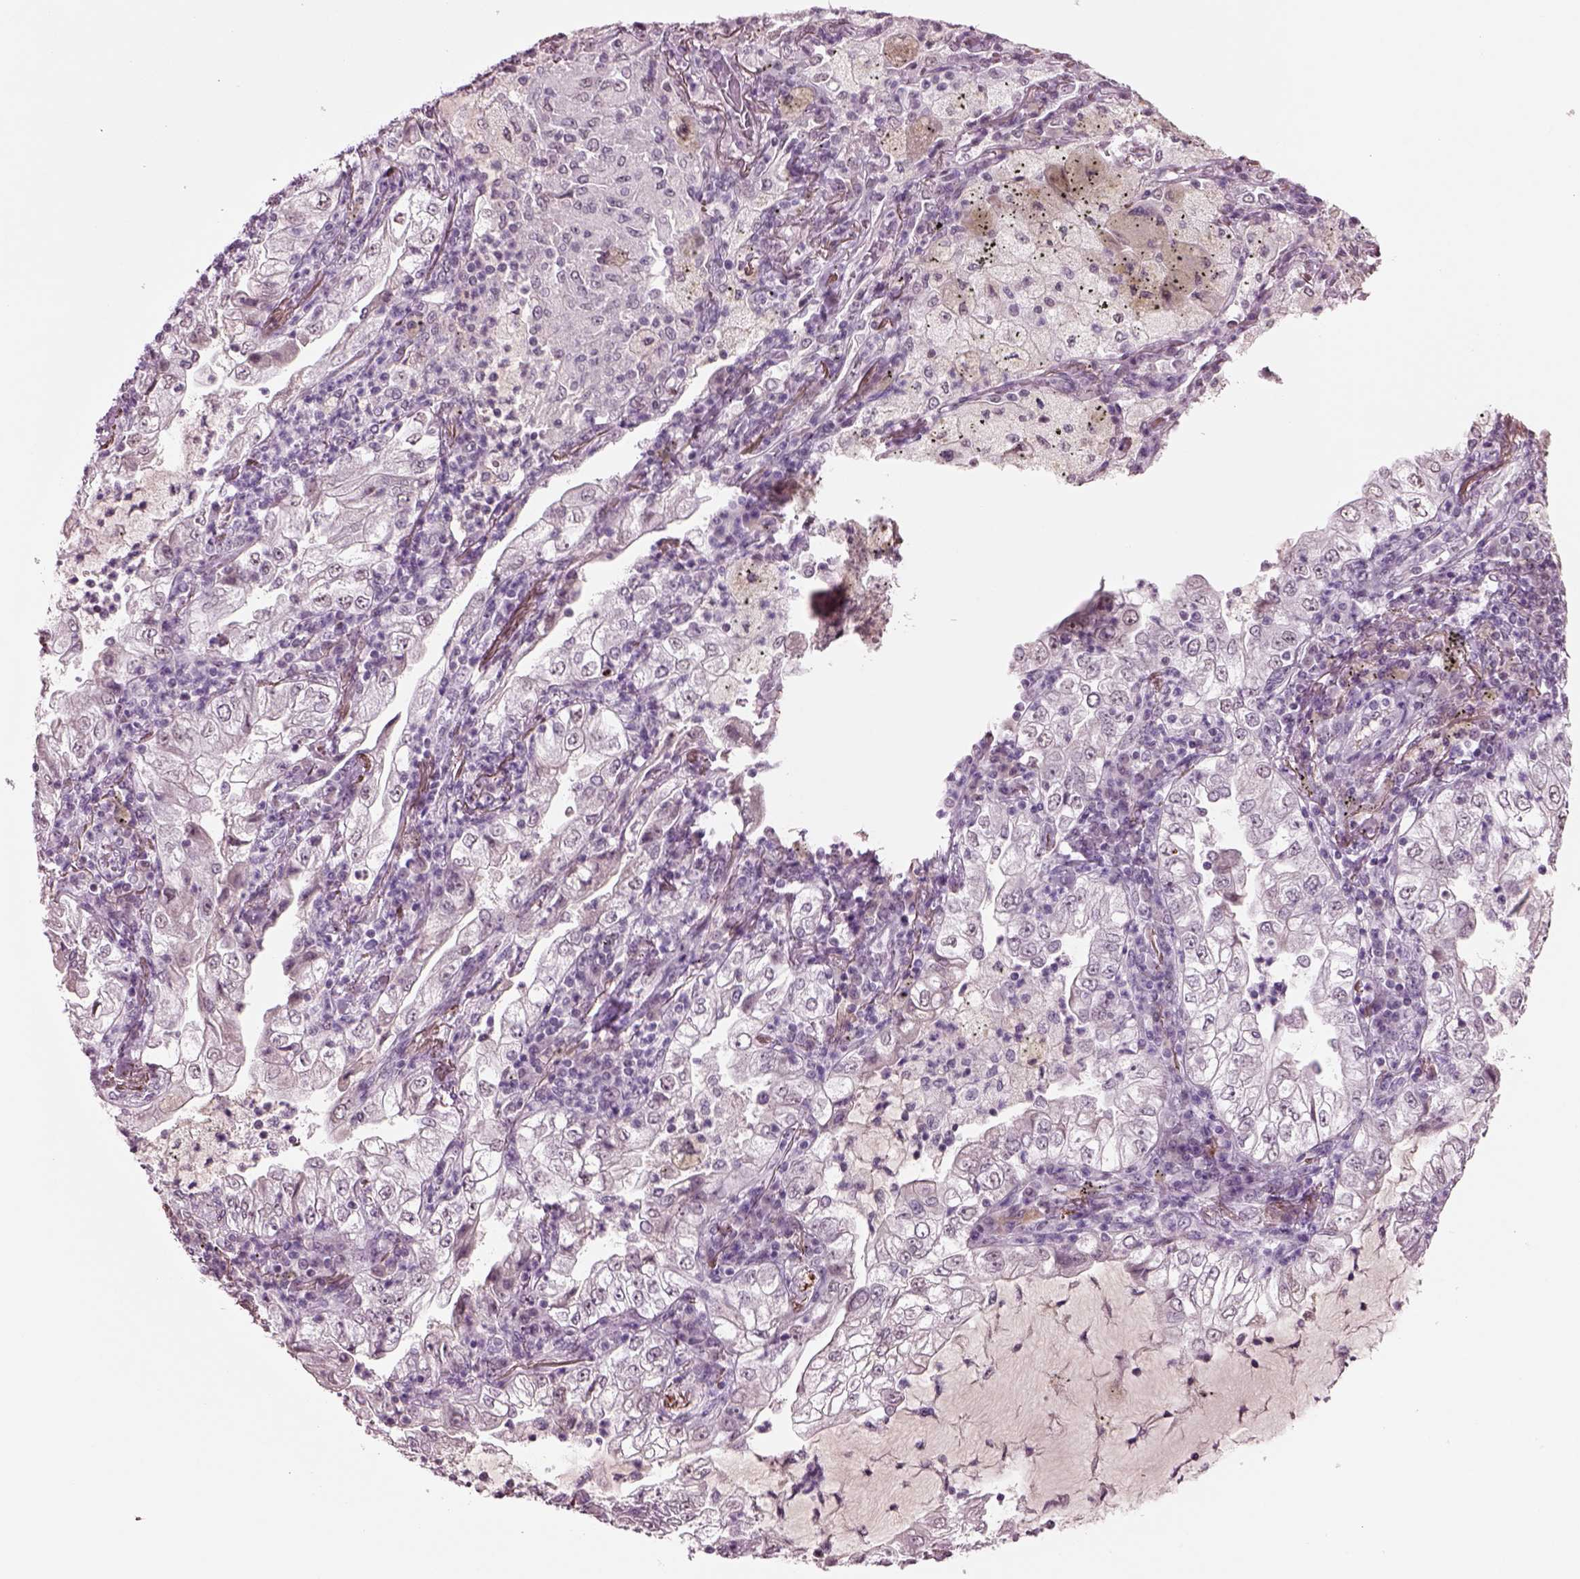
{"staining": {"intensity": "negative", "quantity": "none", "location": "none"}, "tissue": "lung cancer", "cell_type": "Tumor cells", "image_type": "cancer", "snomed": [{"axis": "morphology", "description": "Adenocarcinoma, NOS"}, {"axis": "topography", "description": "Lung"}], "caption": "Lung cancer stained for a protein using immunohistochemistry (IHC) reveals no staining tumor cells.", "gene": "SEPHS1", "patient": {"sex": "female", "age": 73}}